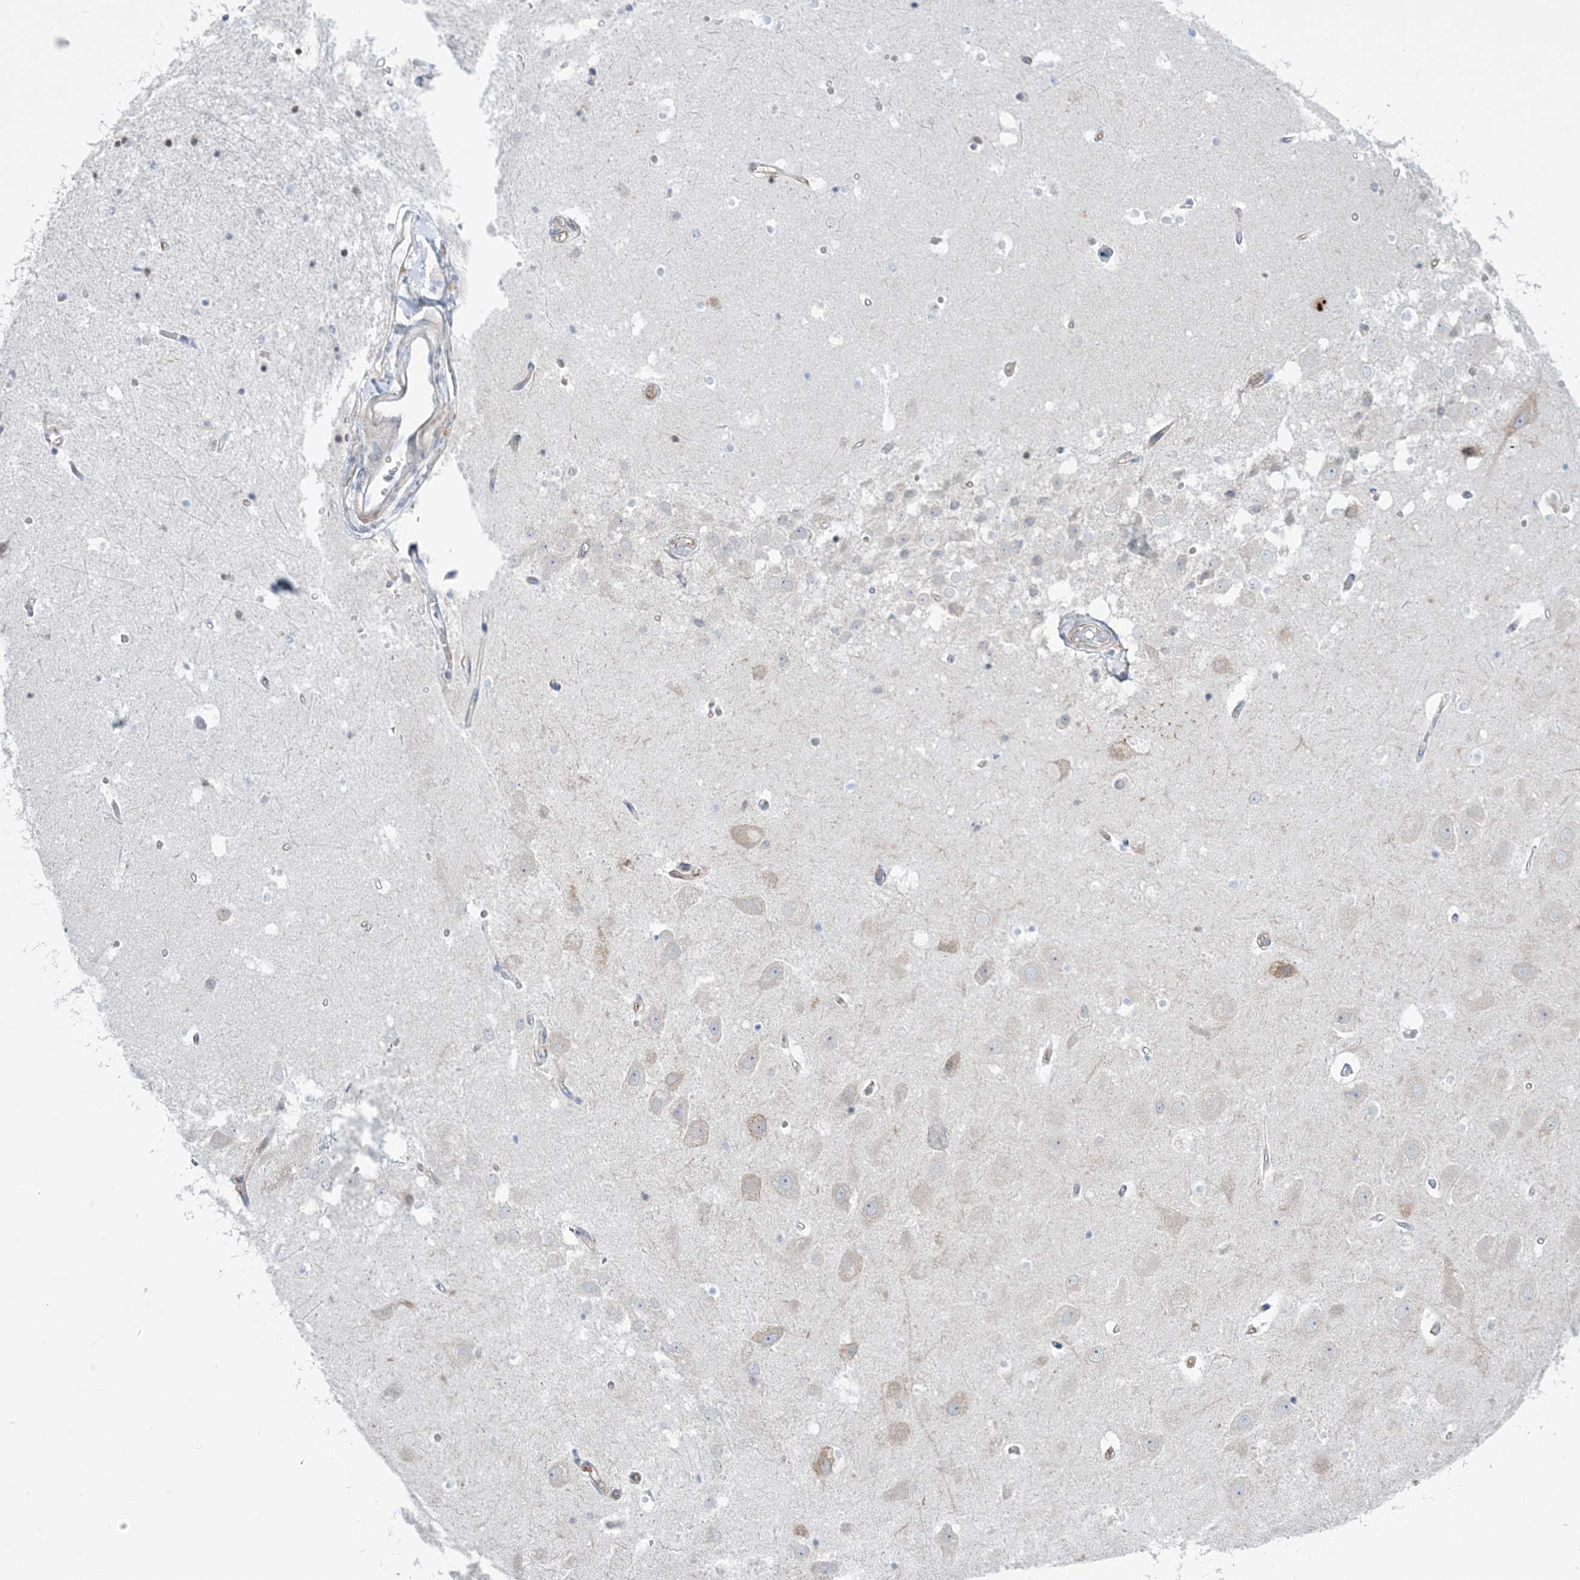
{"staining": {"intensity": "negative", "quantity": "none", "location": "none"}, "tissue": "hippocampus", "cell_type": "Glial cells", "image_type": "normal", "snomed": [{"axis": "morphology", "description": "Normal tissue, NOS"}, {"axis": "topography", "description": "Hippocampus"}], "caption": "Immunohistochemistry (IHC) of unremarkable hippocampus reveals no staining in glial cells. (DAB immunohistochemistry (IHC) with hematoxylin counter stain).", "gene": "RAB11FIP5", "patient": {"sex": "female", "age": 52}}